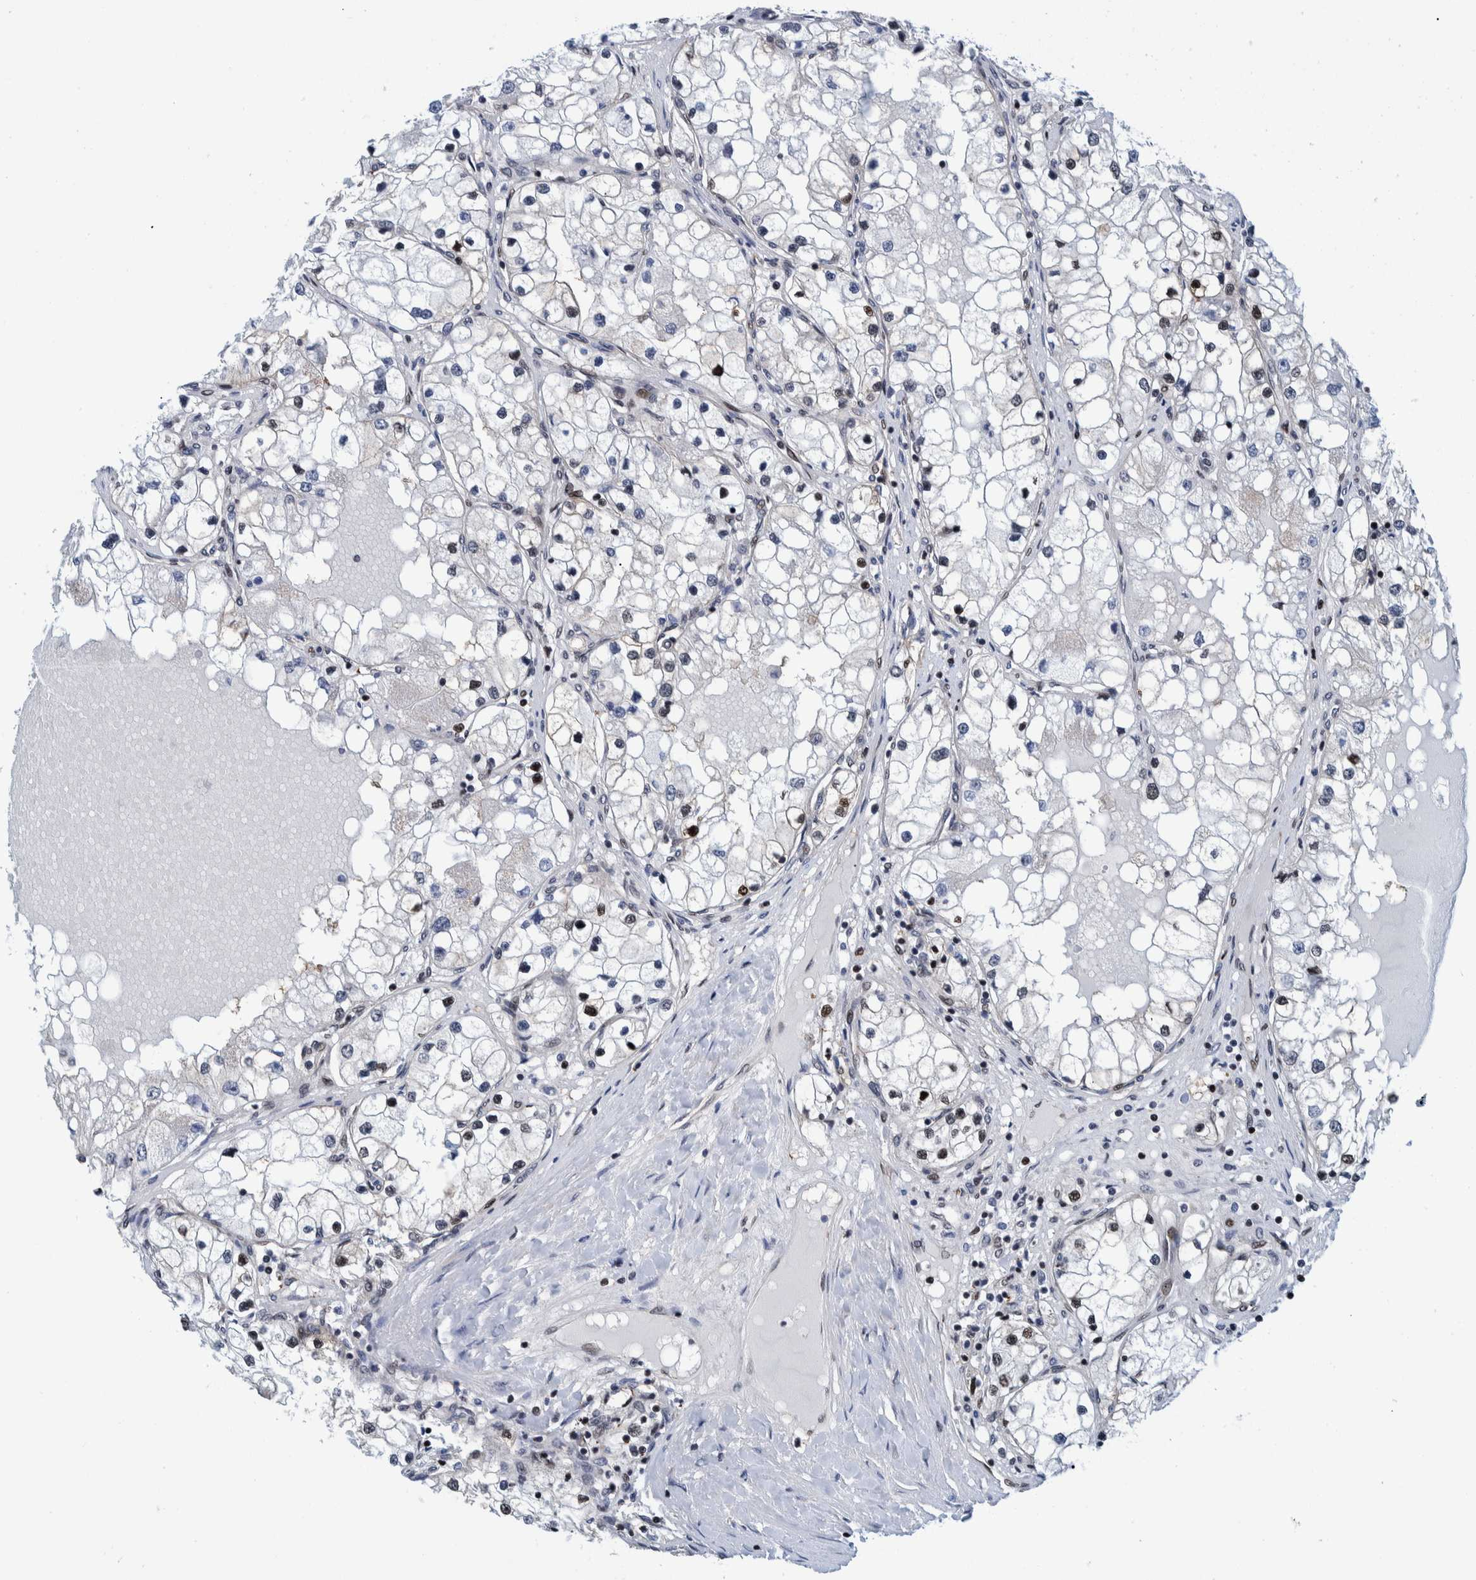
{"staining": {"intensity": "moderate", "quantity": "<25%", "location": "nuclear"}, "tissue": "renal cancer", "cell_type": "Tumor cells", "image_type": "cancer", "snomed": [{"axis": "morphology", "description": "Adenocarcinoma, NOS"}, {"axis": "topography", "description": "Kidney"}], "caption": "Approximately <25% of tumor cells in renal cancer reveal moderate nuclear protein staining as visualized by brown immunohistochemical staining.", "gene": "HEATR9", "patient": {"sex": "male", "age": 68}}